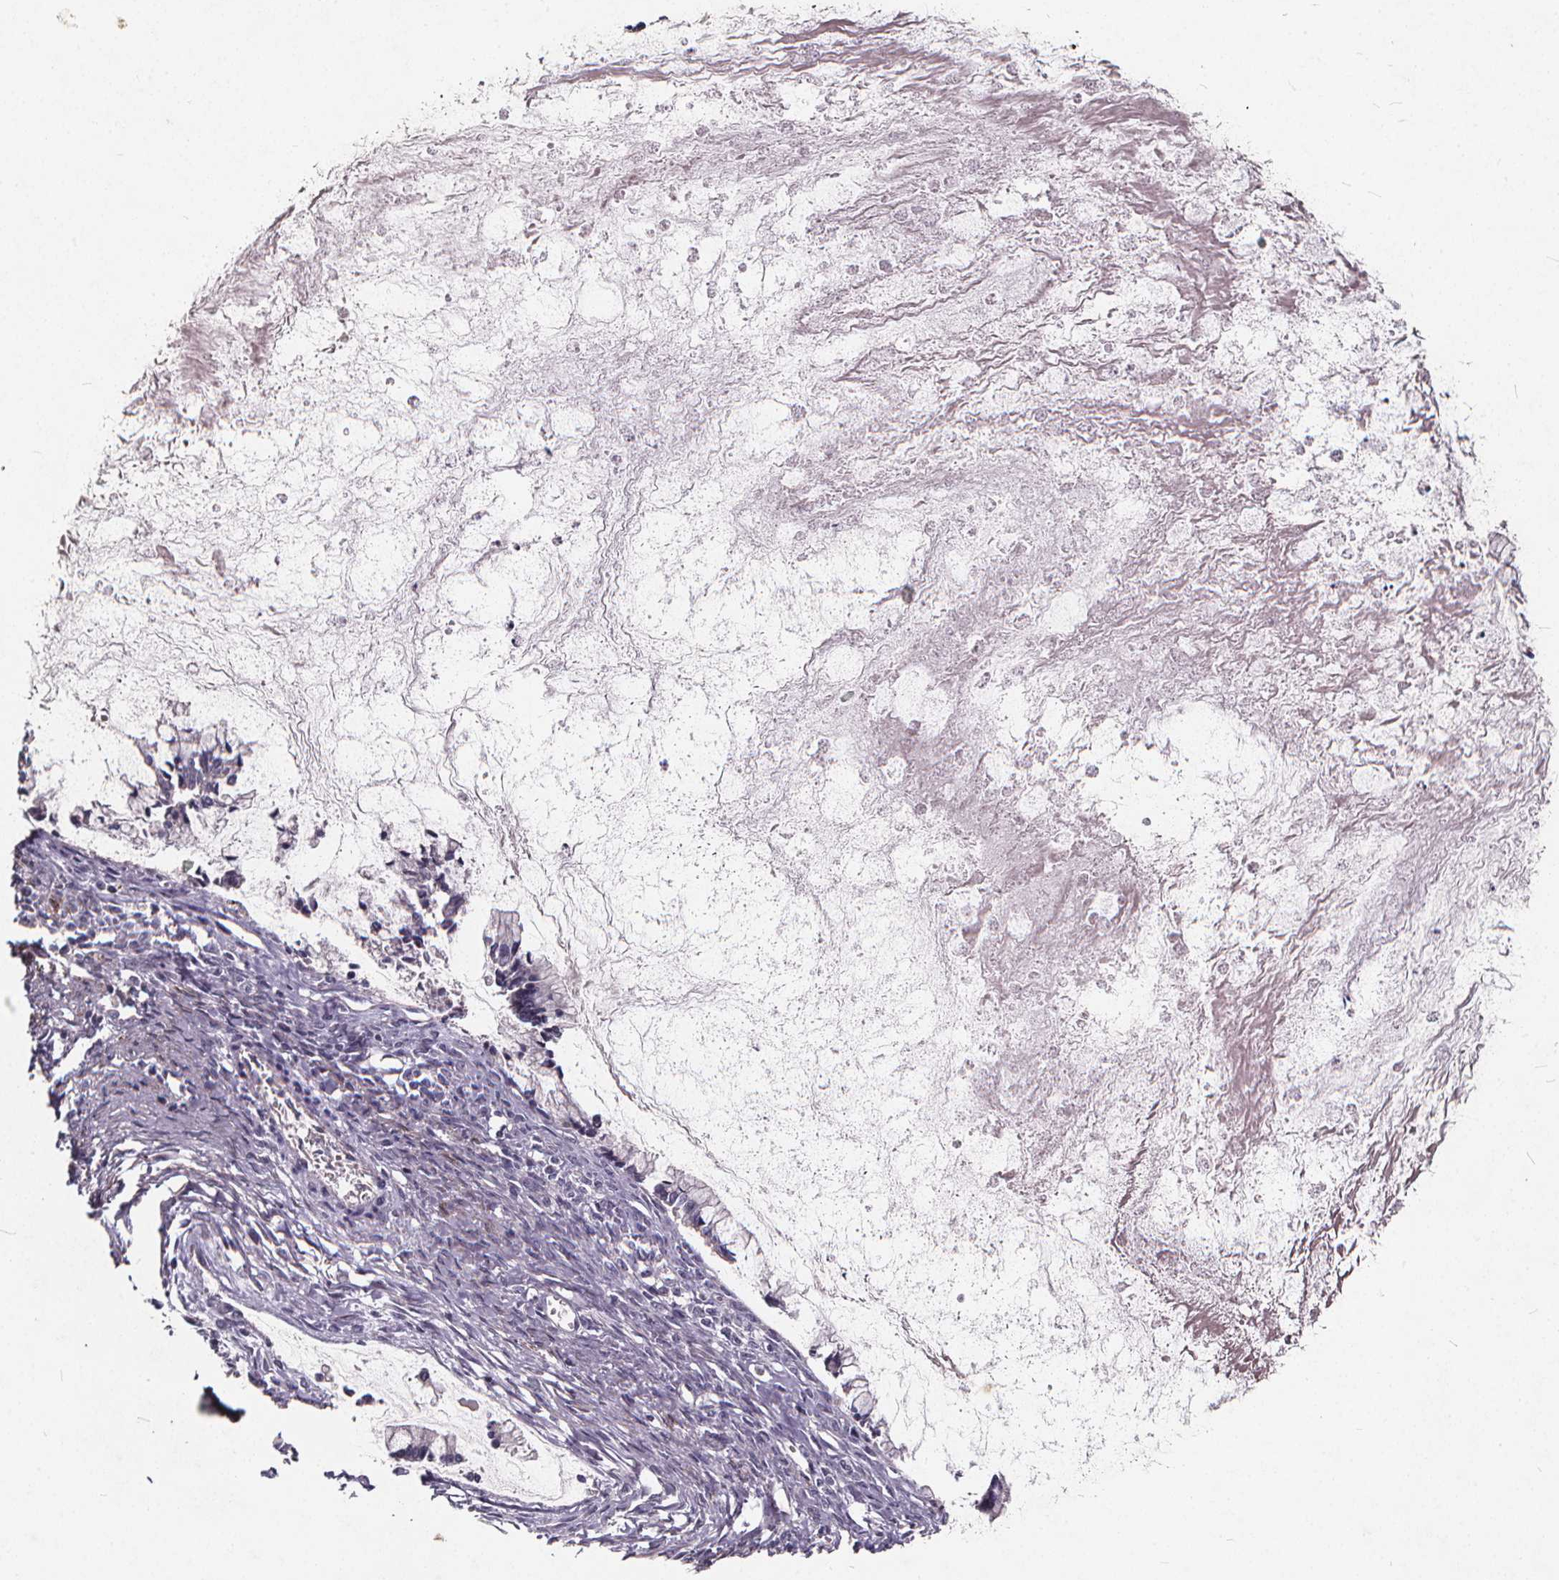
{"staining": {"intensity": "negative", "quantity": "none", "location": "none"}, "tissue": "ovarian cancer", "cell_type": "Tumor cells", "image_type": "cancer", "snomed": [{"axis": "morphology", "description": "Cystadenocarcinoma, mucinous, NOS"}, {"axis": "topography", "description": "Ovary"}], "caption": "Immunohistochemical staining of ovarian cancer exhibits no significant positivity in tumor cells.", "gene": "TSPAN14", "patient": {"sex": "female", "age": 67}}